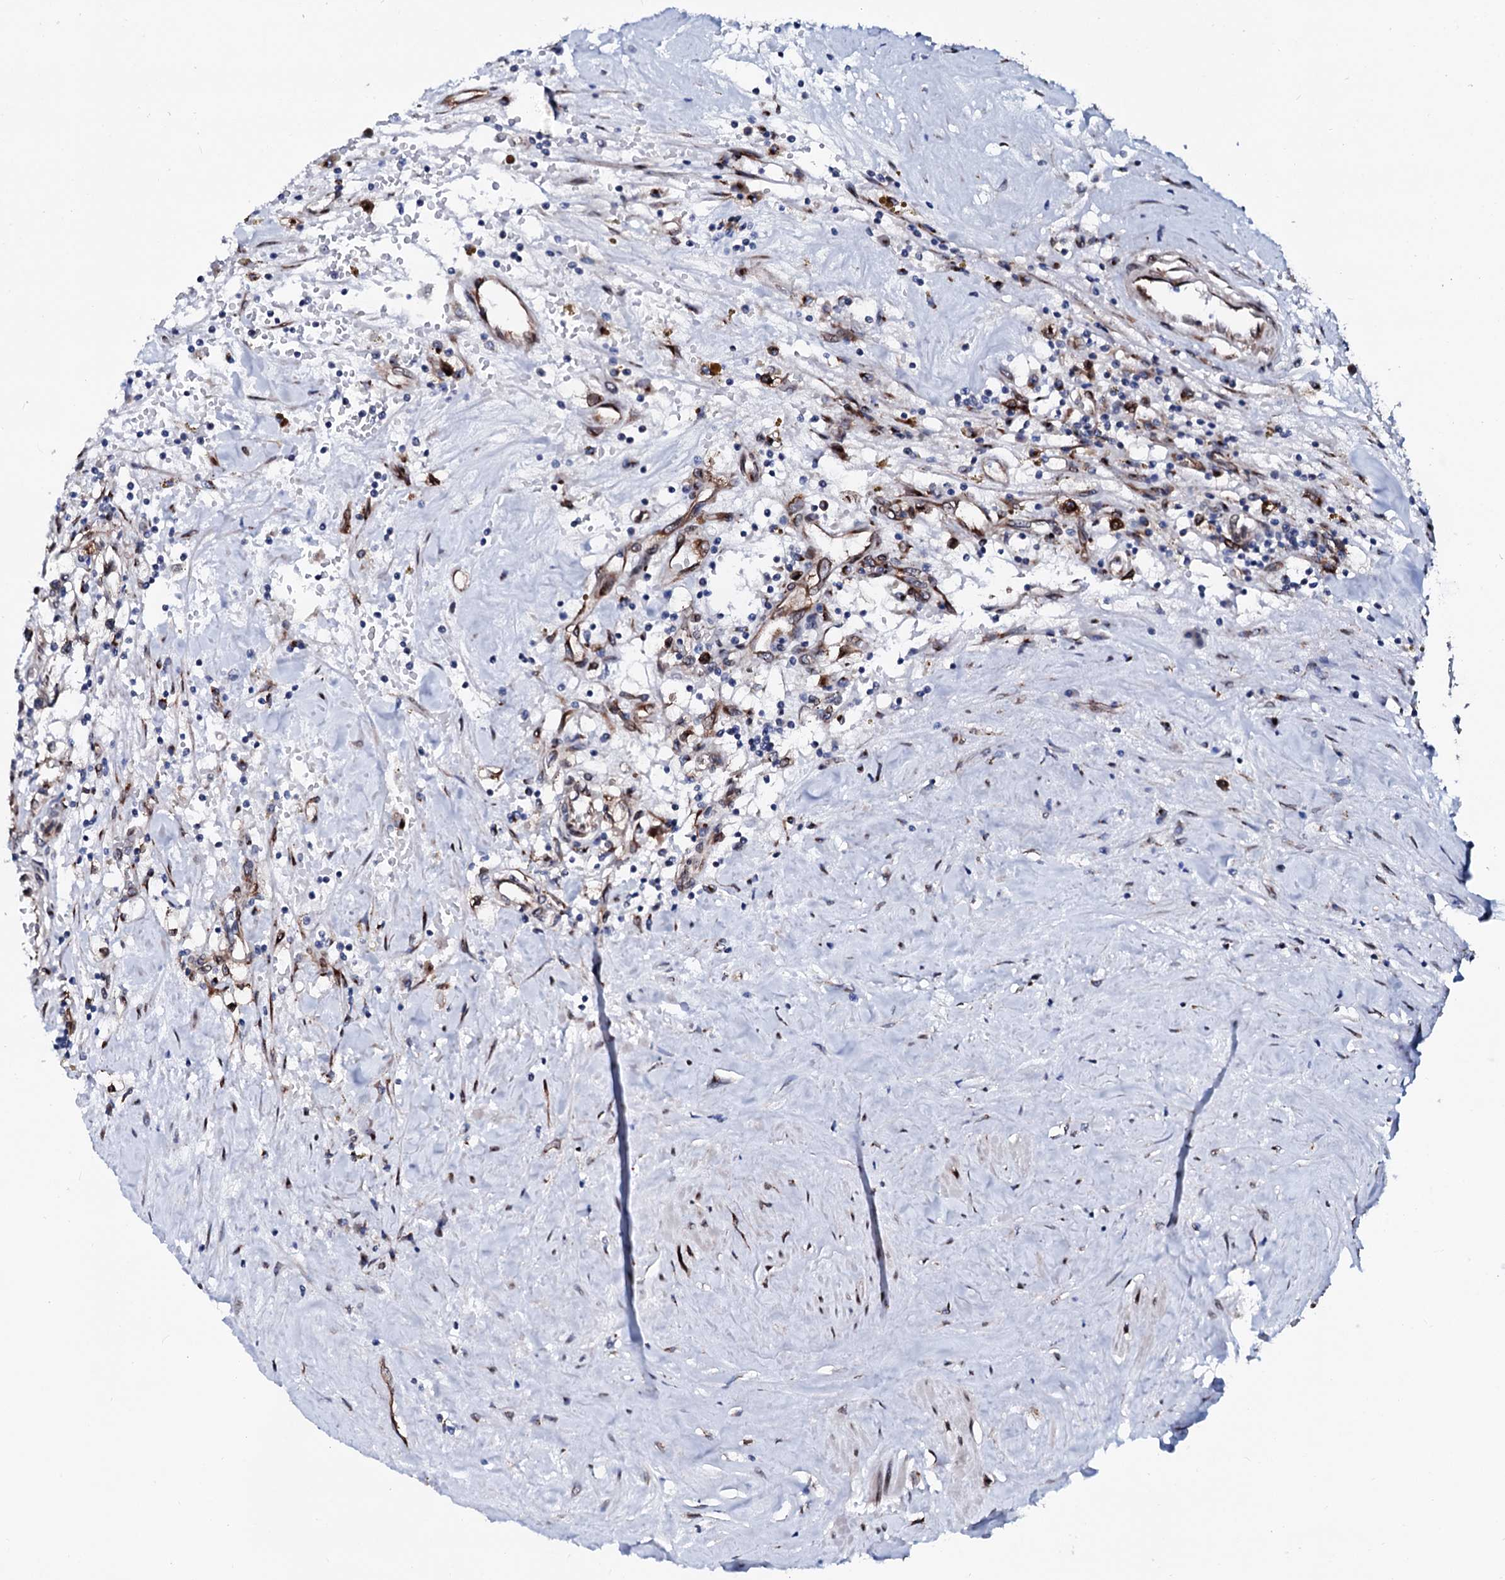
{"staining": {"intensity": "negative", "quantity": "none", "location": "none"}, "tissue": "renal cancer", "cell_type": "Tumor cells", "image_type": "cancer", "snomed": [{"axis": "morphology", "description": "Adenocarcinoma, NOS"}, {"axis": "topography", "description": "Kidney"}], "caption": "Tumor cells are negative for protein expression in human adenocarcinoma (renal).", "gene": "TMCO3", "patient": {"sex": "male", "age": 56}}